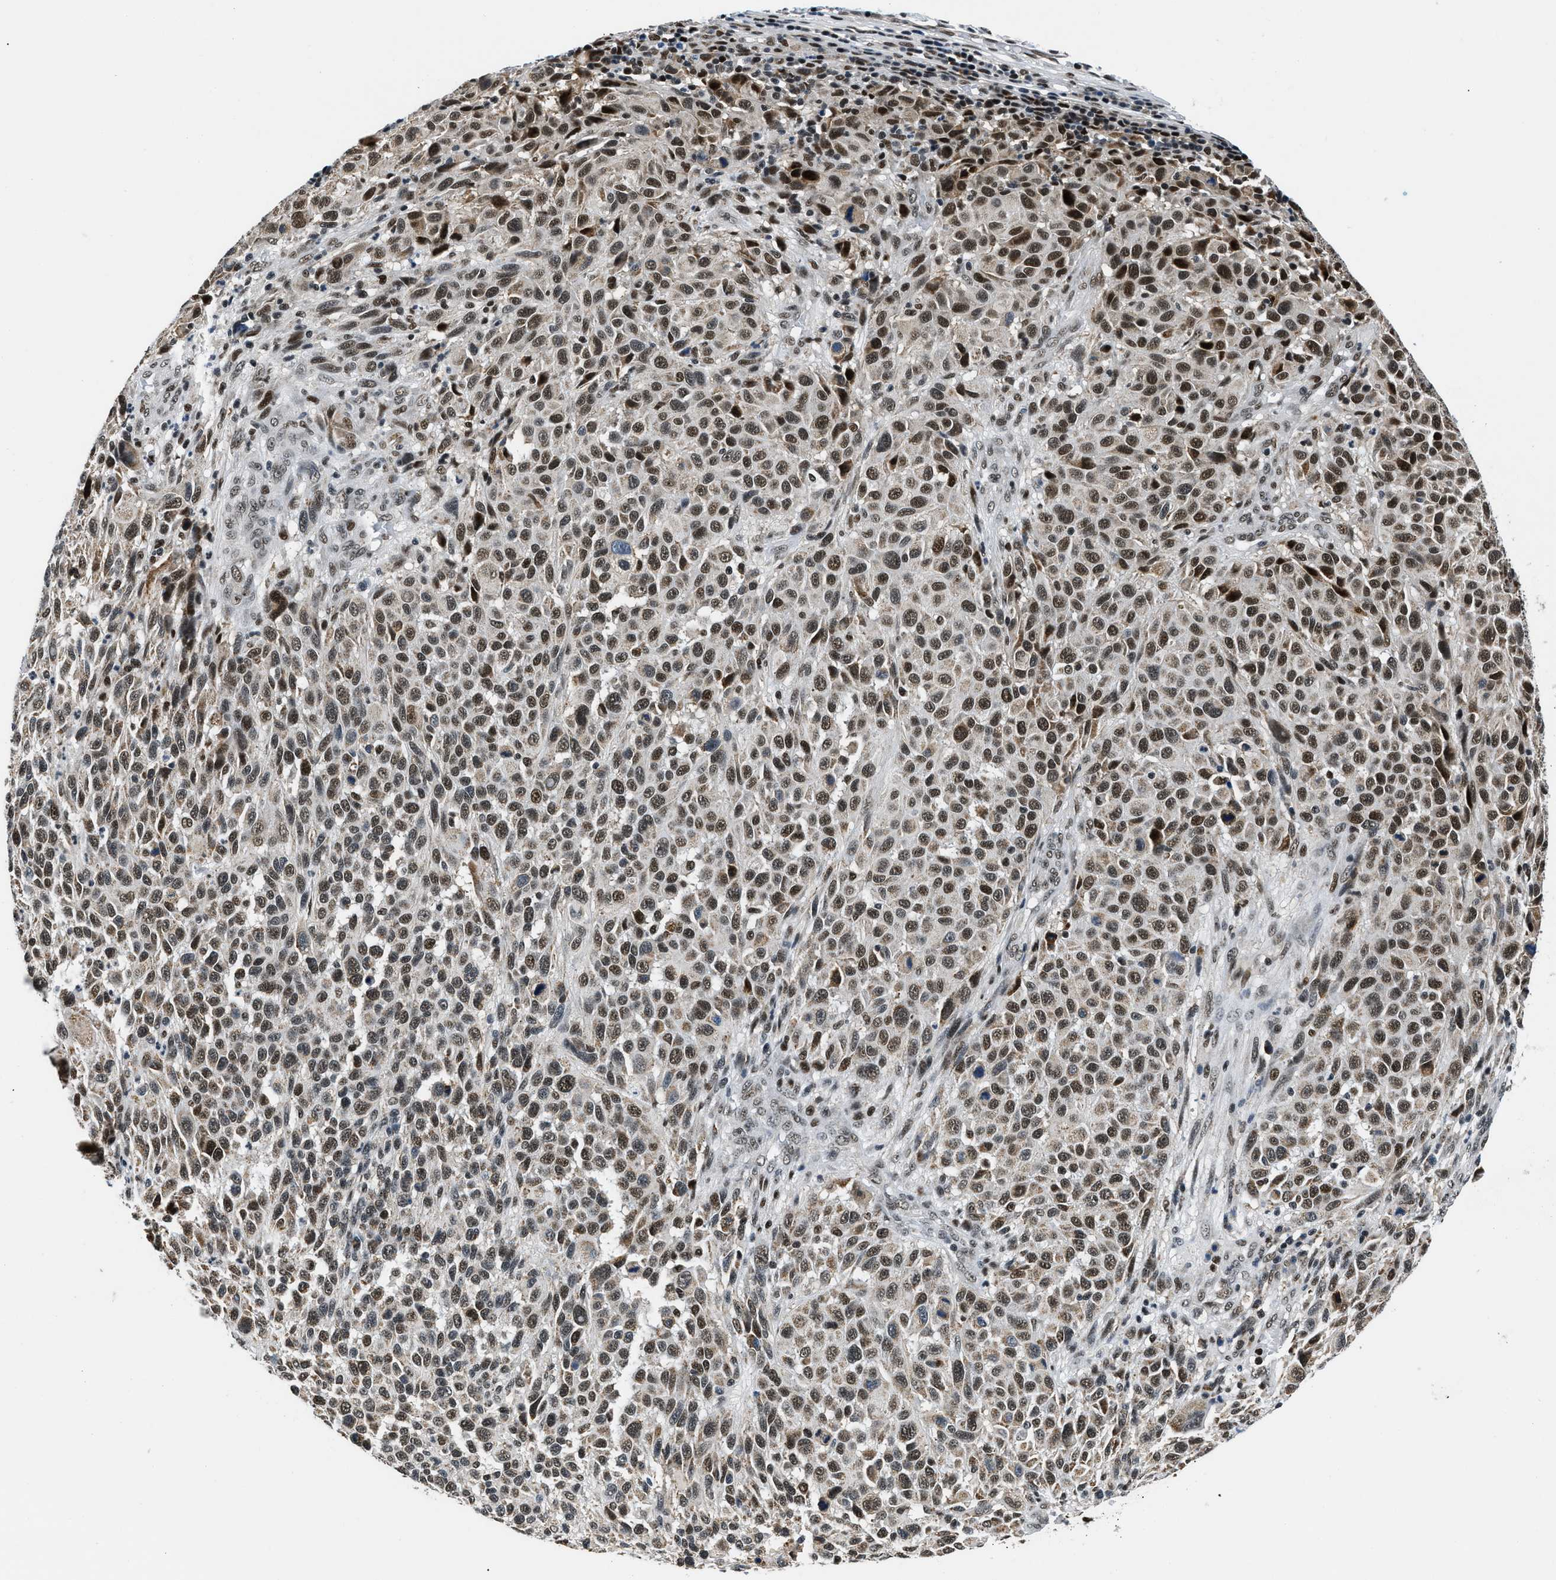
{"staining": {"intensity": "strong", "quantity": ">75%", "location": "nuclear"}, "tissue": "melanoma", "cell_type": "Tumor cells", "image_type": "cancer", "snomed": [{"axis": "morphology", "description": "Malignant melanoma, Metastatic site"}, {"axis": "topography", "description": "Lymph node"}], "caption": "Melanoma stained with a brown dye reveals strong nuclear positive staining in about >75% of tumor cells.", "gene": "KDM3B", "patient": {"sex": "male", "age": 61}}